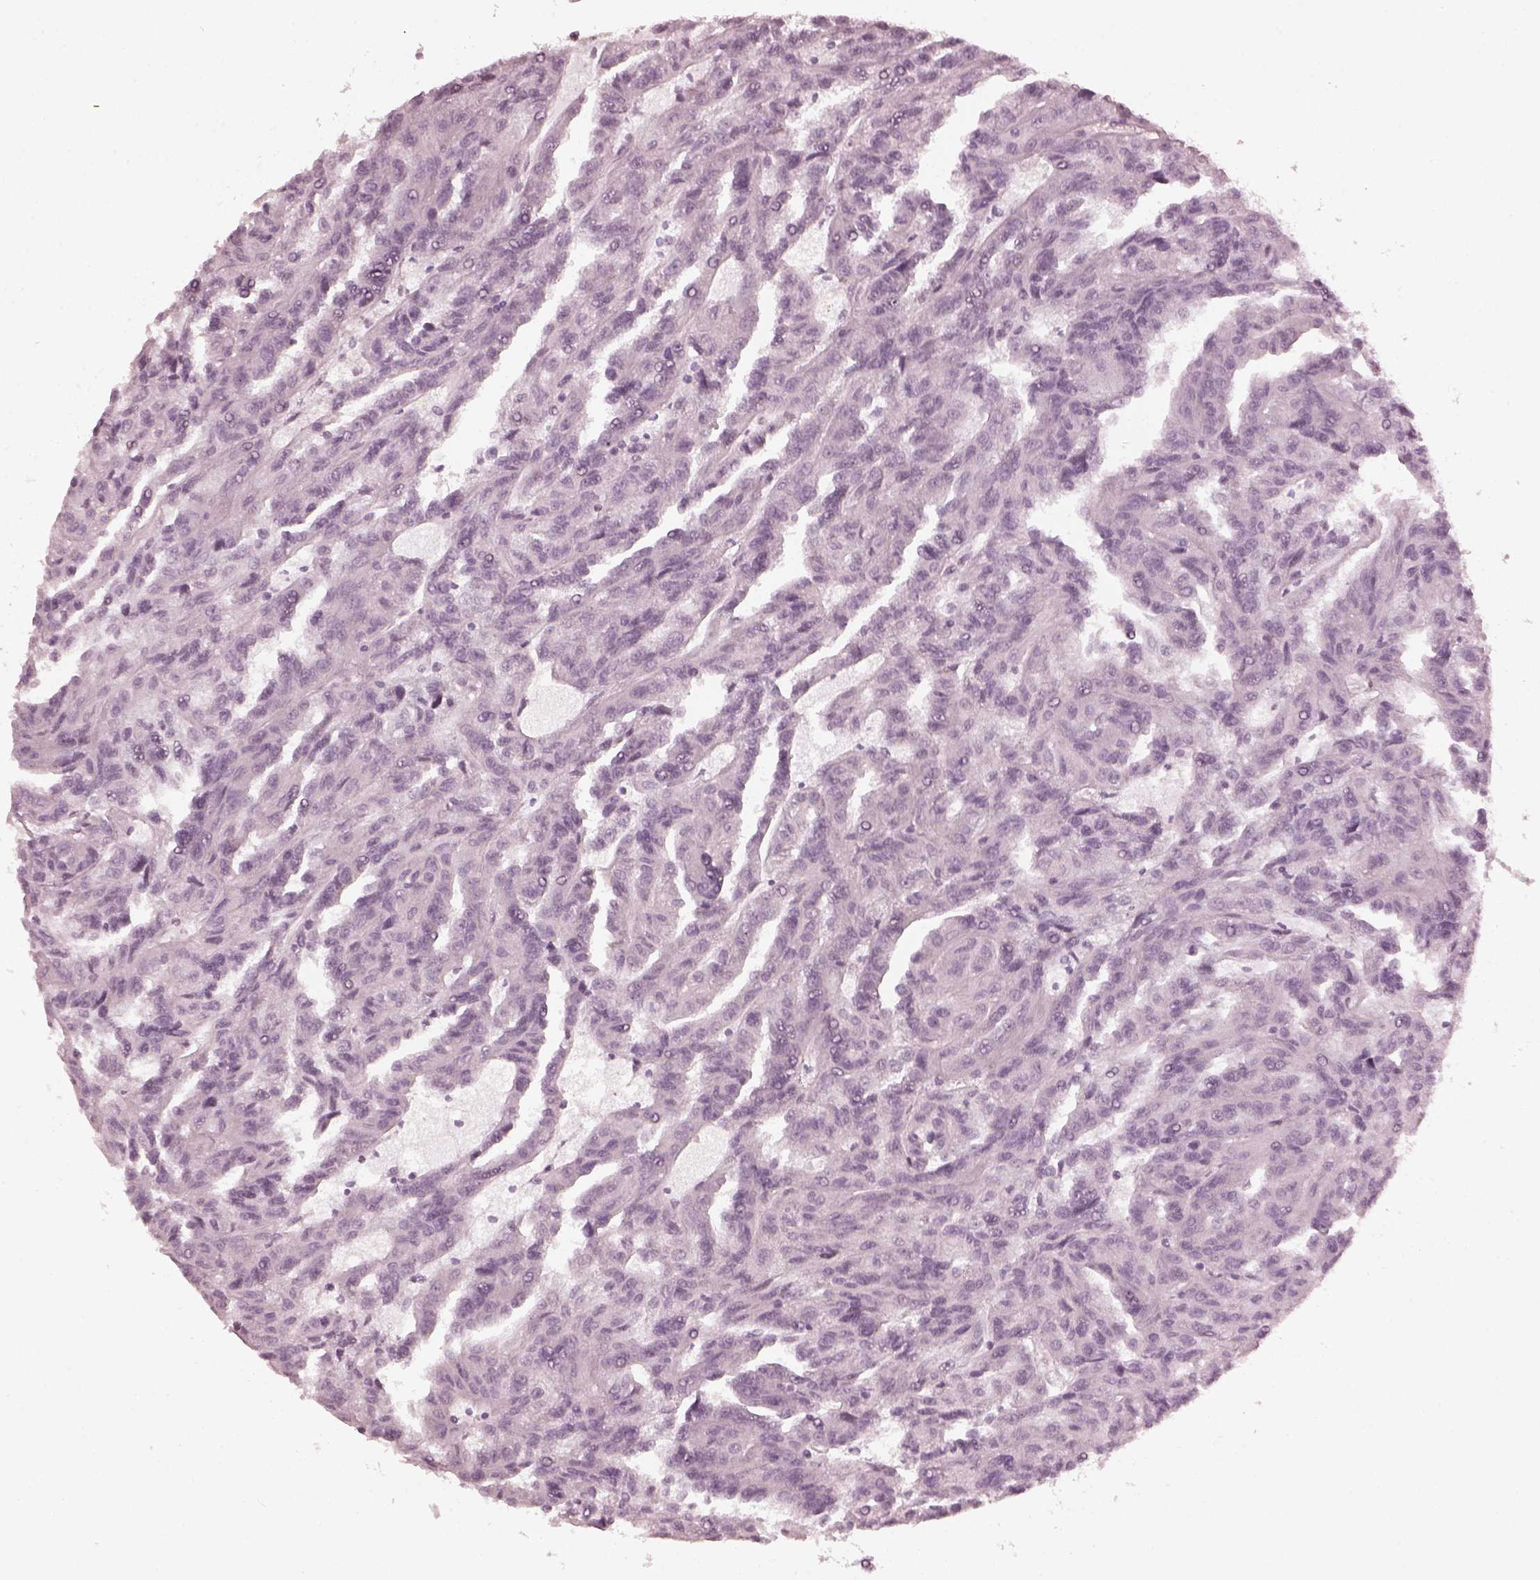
{"staining": {"intensity": "negative", "quantity": "none", "location": "none"}, "tissue": "renal cancer", "cell_type": "Tumor cells", "image_type": "cancer", "snomed": [{"axis": "morphology", "description": "Adenocarcinoma, NOS"}, {"axis": "topography", "description": "Kidney"}], "caption": "A high-resolution histopathology image shows IHC staining of renal cancer (adenocarcinoma), which shows no significant staining in tumor cells.", "gene": "CCDC170", "patient": {"sex": "male", "age": 79}}